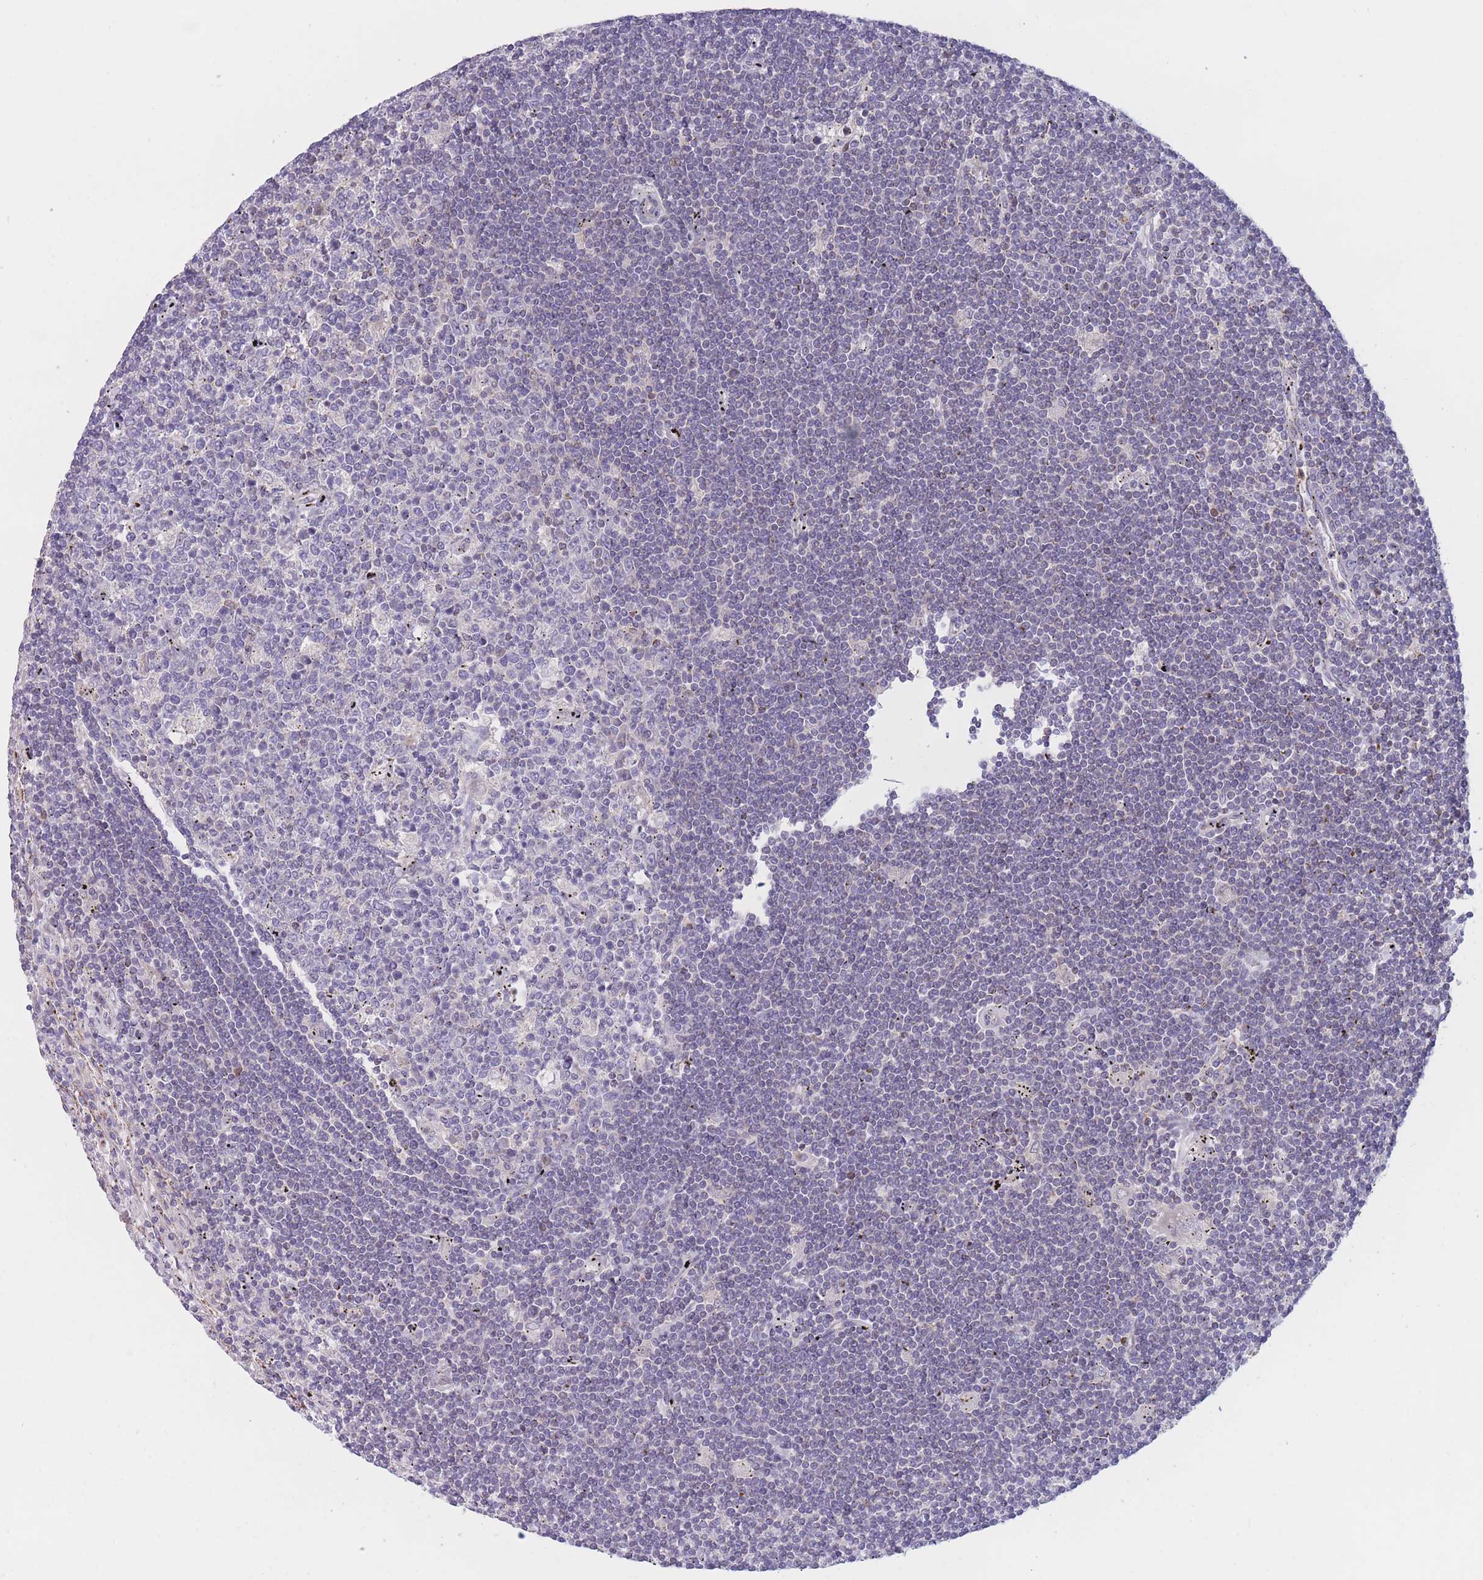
{"staining": {"intensity": "negative", "quantity": "none", "location": "none"}, "tissue": "lymphoma", "cell_type": "Tumor cells", "image_type": "cancer", "snomed": [{"axis": "morphology", "description": "Malignant lymphoma, non-Hodgkin's type, Low grade"}, {"axis": "topography", "description": "Spleen"}], "caption": "Immunohistochemical staining of human malignant lymphoma, non-Hodgkin's type (low-grade) demonstrates no significant staining in tumor cells.", "gene": "PDE4A", "patient": {"sex": "male", "age": 76}}